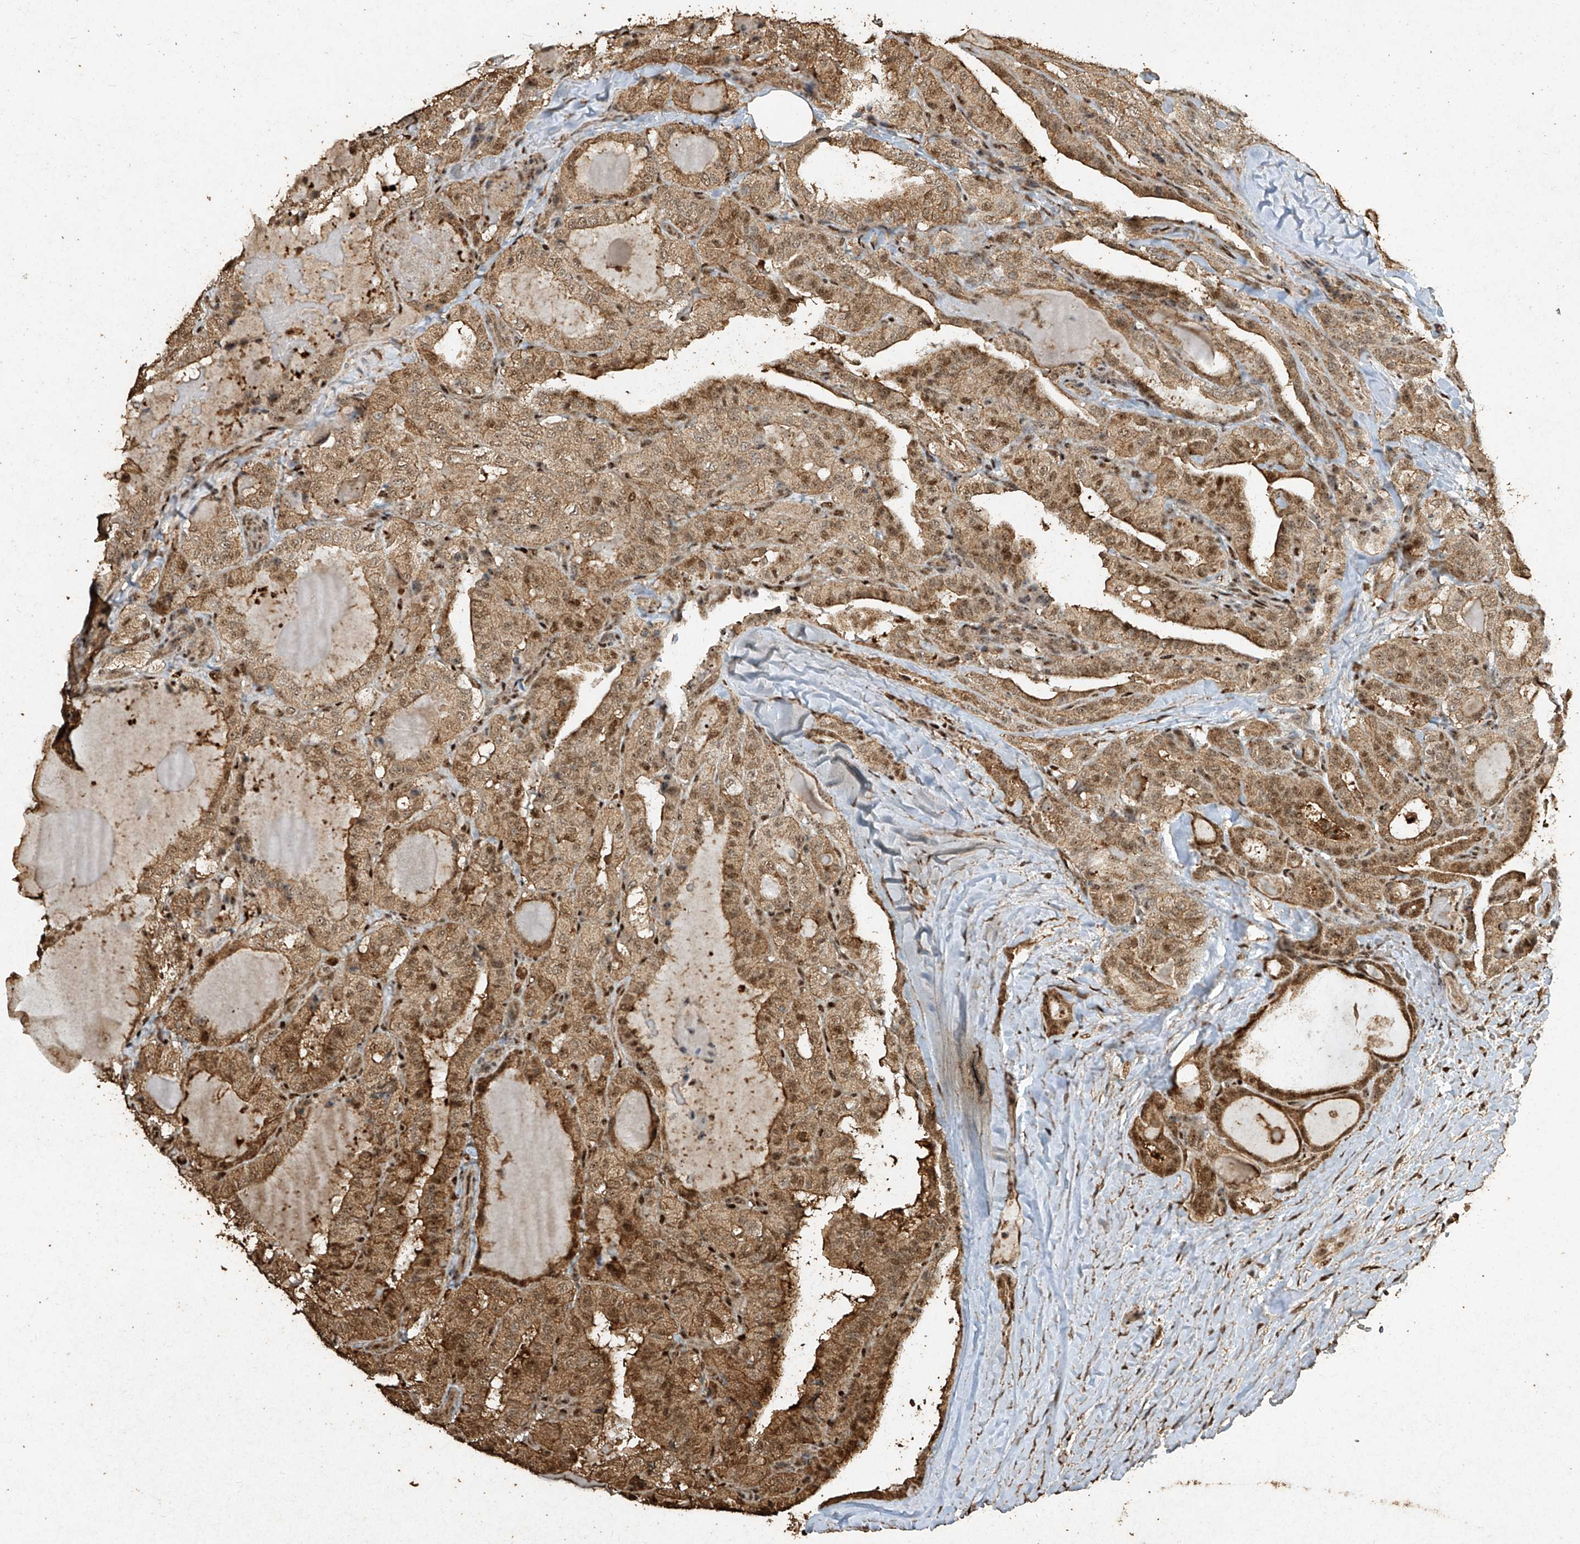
{"staining": {"intensity": "moderate", "quantity": ">75%", "location": "cytoplasmic/membranous,nuclear"}, "tissue": "thyroid cancer", "cell_type": "Tumor cells", "image_type": "cancer", "snomed": [{"axis": "morphology", "description": "Papillary adenocarcinoma, NOS"}, {"axis": "topography", "description": "Thyroid gland"}], "caption": "Human thyroid cancer stained for a protein (brown) exhibits moderate cytoplasmic/membranous and nuclear positive positivity in approximately >75% of tumor cells.", "gene": "ERBB3", "patient": {"sex": "male", "age": 77}}